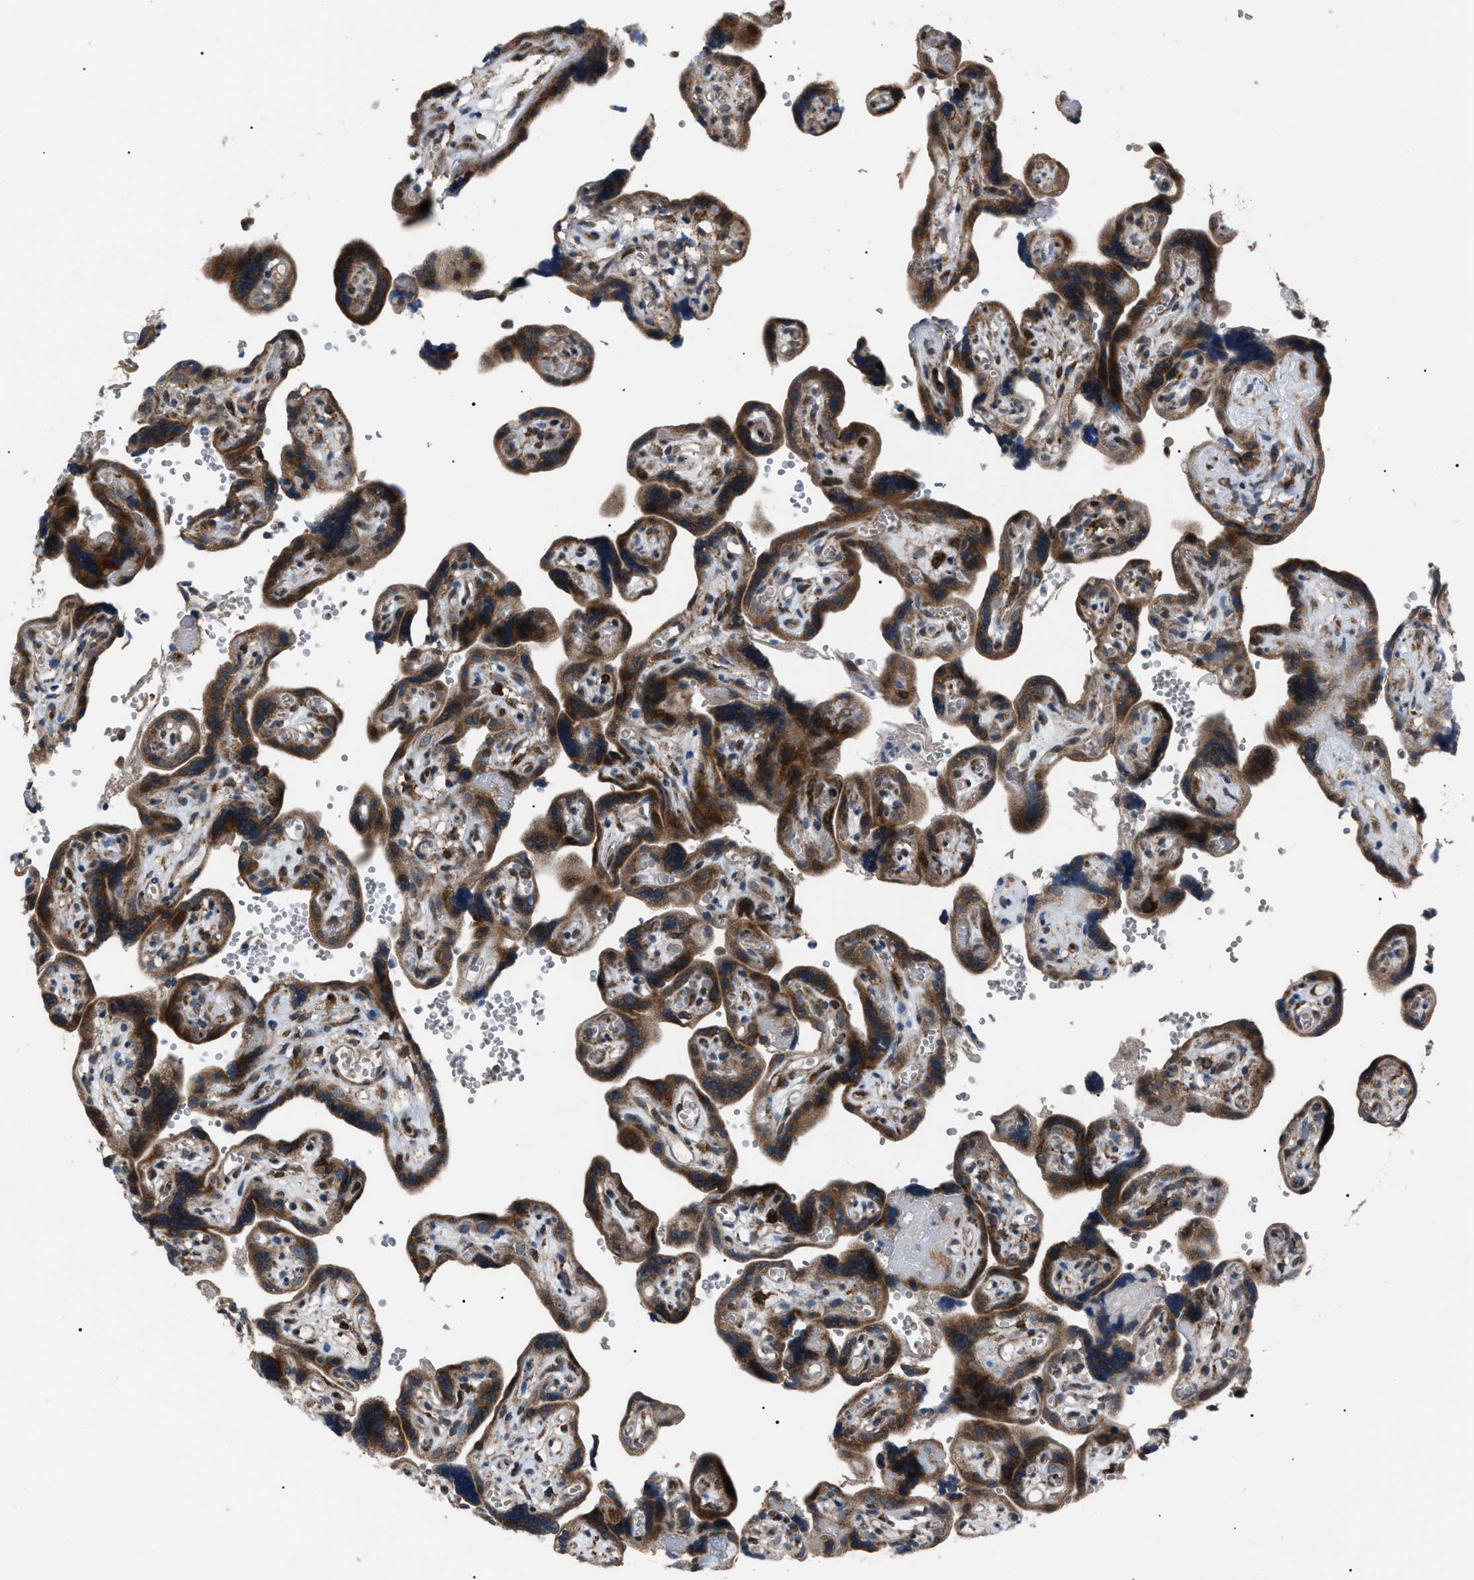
{"staining": {"intensity": "moderate", "quantity": ">75%", "location": "cytoplasmic/membranous"}, "tissue": "placenta", "cell_type": "Decidual cells", "image_type": "normal", "snomed": [{"axis": "morphology", "description": "Normal tissue, NOS"}, {"axis": "topography", "description": "Placenta"}], "caption": "An image of placenta stained for a protein demonstrates moderate cytoplasmic/membranous brown staining in decidual cells.", "gene": "AGO2", "patient": {"sex": "female", "age": 30}}